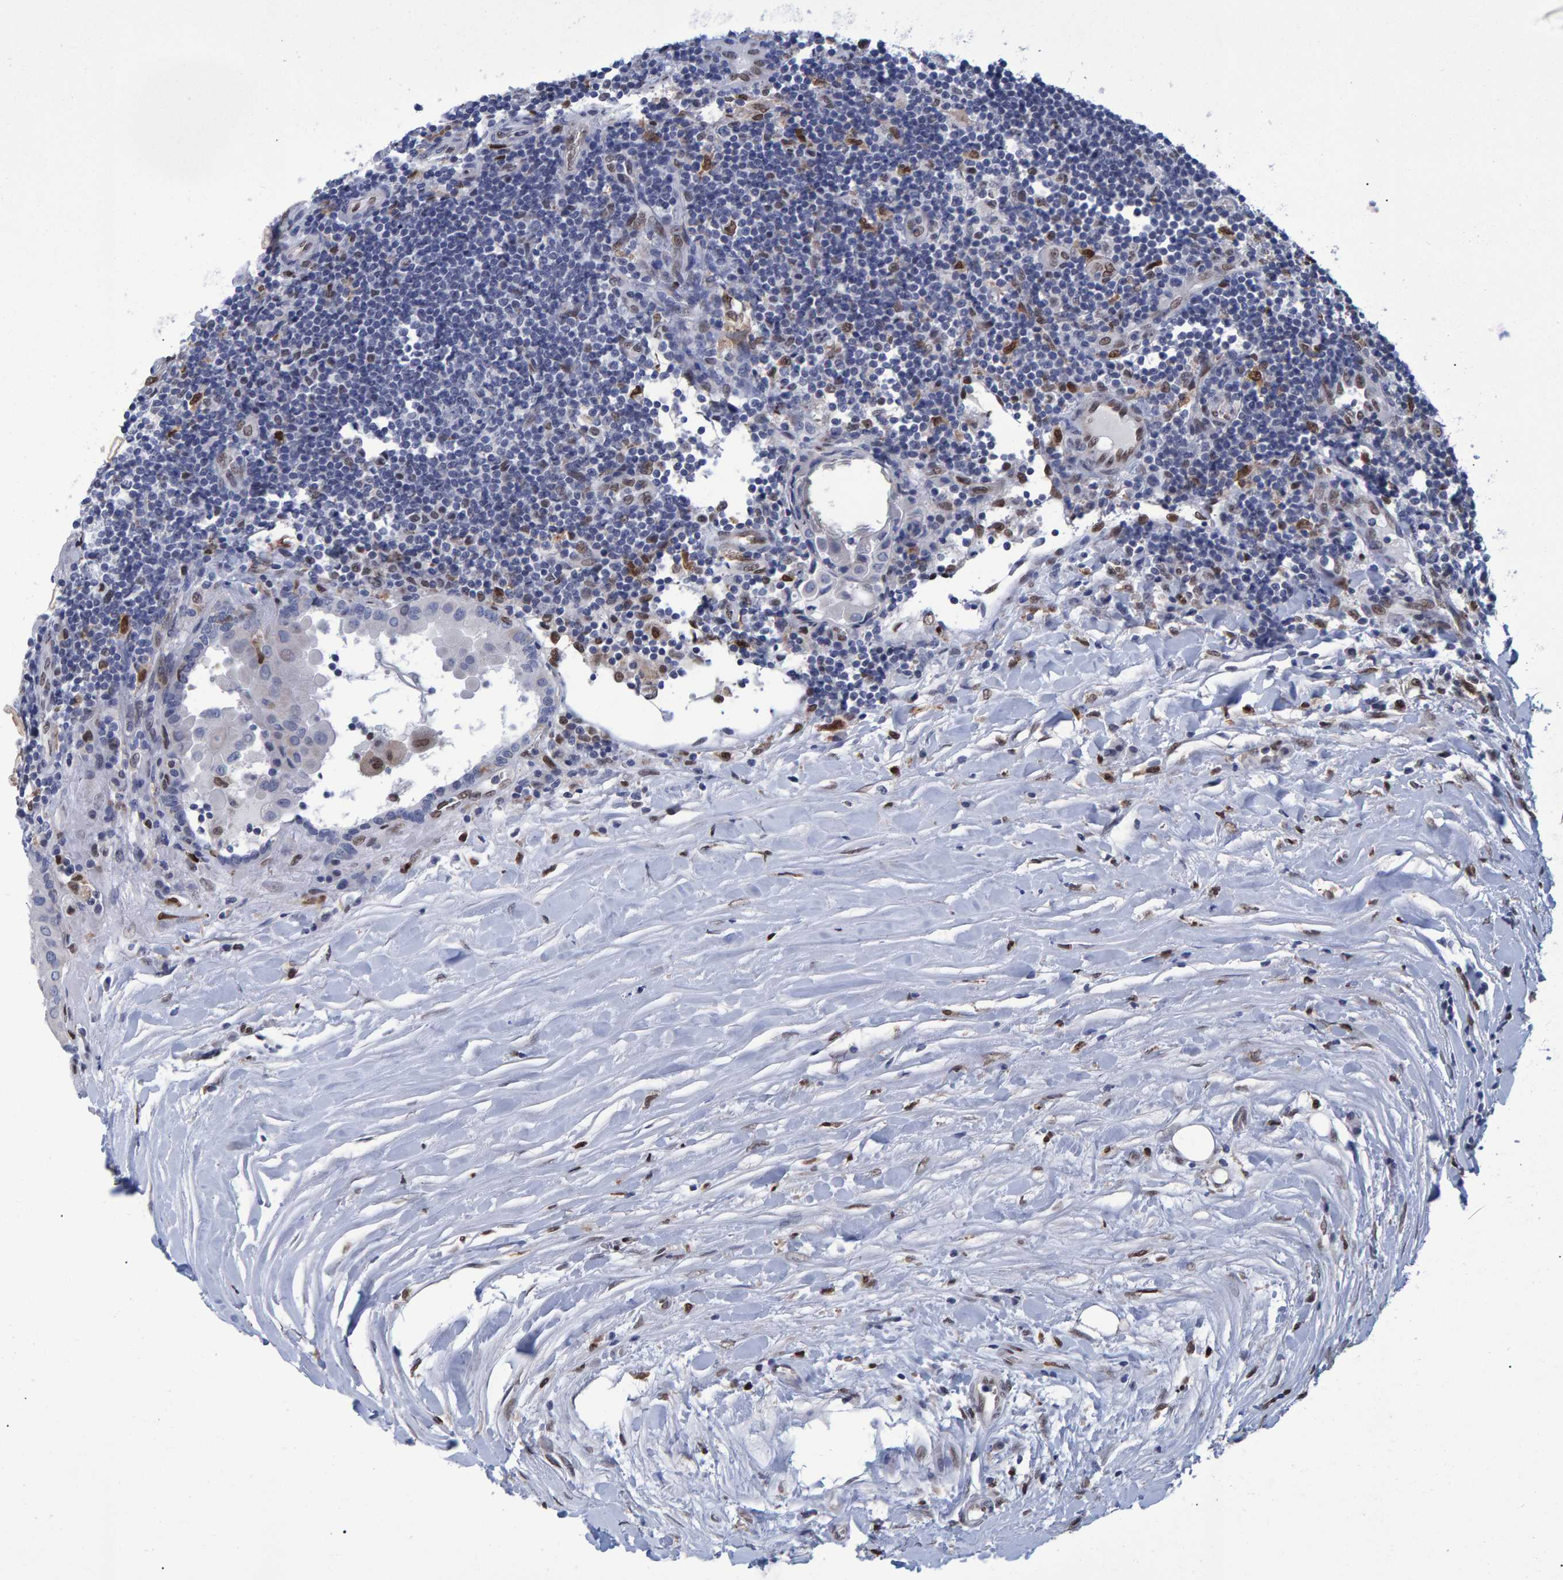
{"staining": {"intensity": "negative", "quantity": "none", "location": "none"}, "tissue": "thyroid cancer", "cell_type": "Tumor cells", "image_type": "cancer", "snomed": [{"axis": "morphology", "description": "Papillary adenocarcinoma, NOS"}, {"axis": "topography", "description": "Thyroid gland"}], "caption": "The immunohistochemistry histopathology image has no significant expression in tumor cells of thyroid cancer tissue.", "gene": "QKI", "patient": {"sex": "male", "age": 33}}